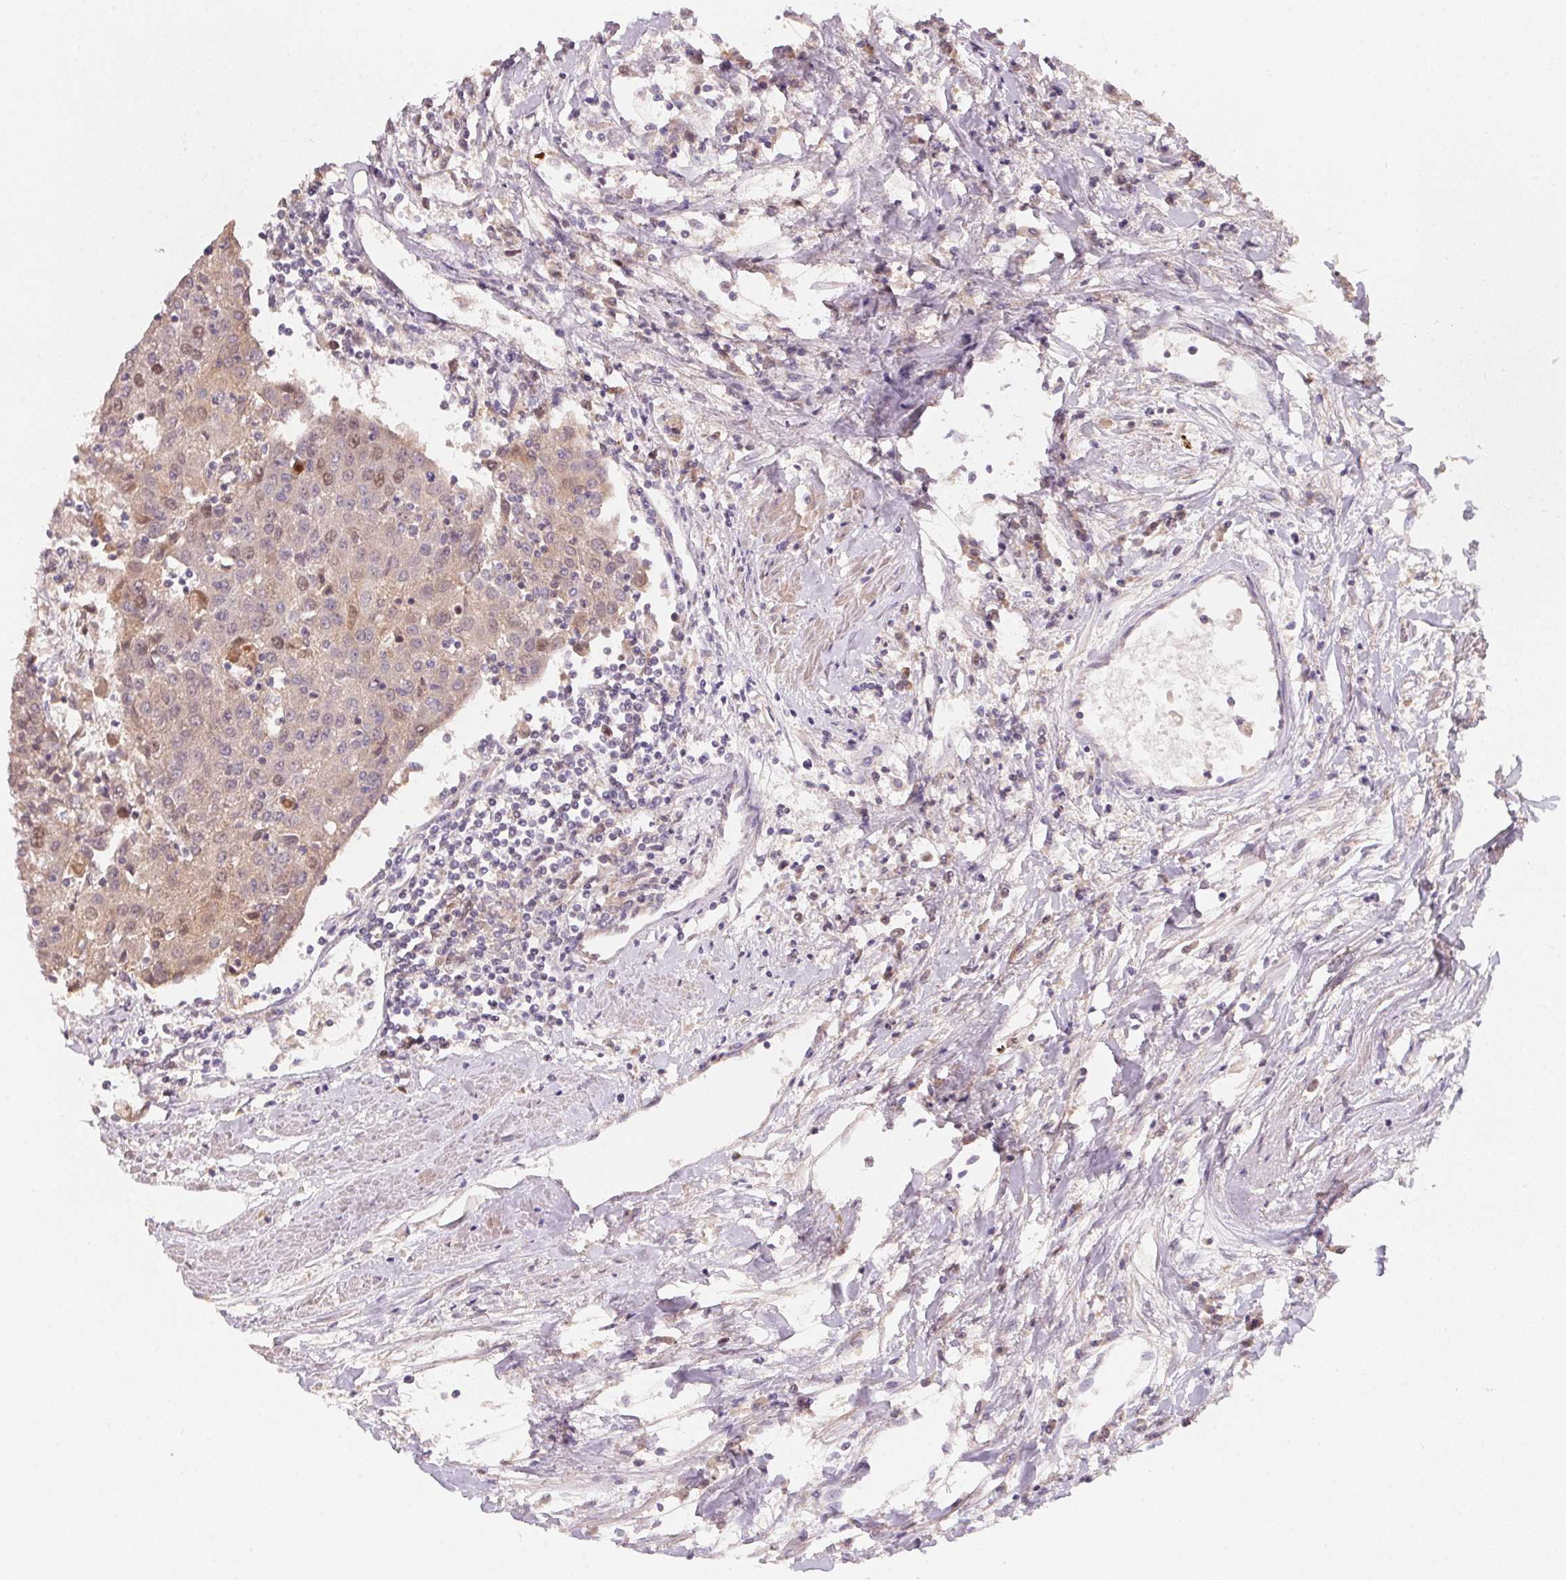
{"staining": {"intensity": "moderate", "quantity": "<25%", "location": "nuclear"}, "tissue": "urothelial cancer", "cell_type": "Tumor cells", "image_type": "cancer", "snomed": [{"axis": "morphology", "description": "Urothelial carcinoma, High grade"}, {"axis": "topography", "description": "Urinary bladder"}], "caption": "High-grade urothelial carcinoma stained with IHC exhibits moderate nuclear staining in approximately <25% of tumor cells.", "gene": "KIFC1", "patient": {"sex": "female", "age": 85}}